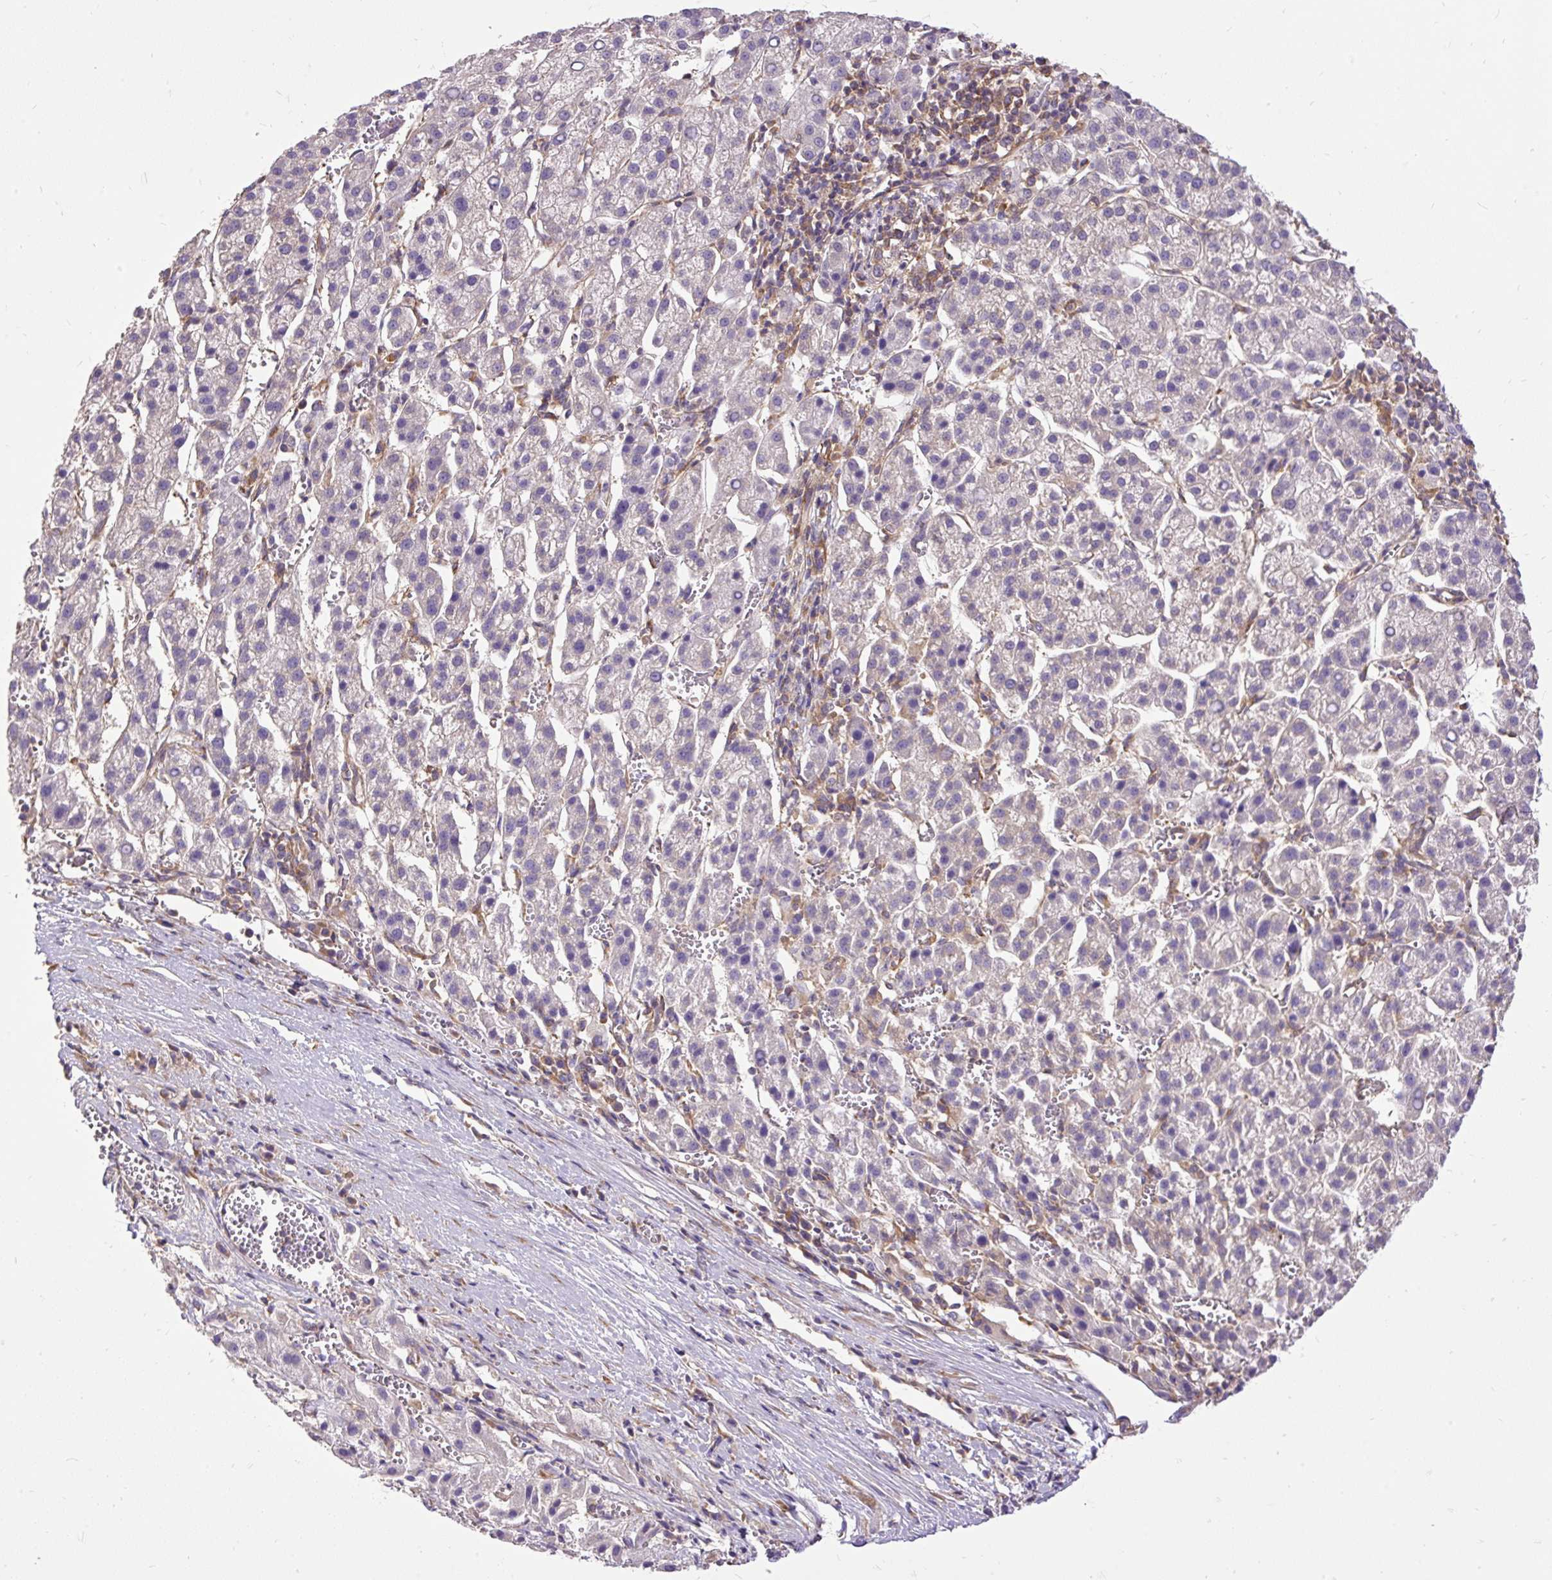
{"staining": {"intensity": "negative", "quantity": "none", "location": "none"}, "tissue": "liver cancer", "cell_type": "Tumor cells", "image_type": "cancer", "snomed": [{"axis": "morphology", "description": "Carcinoma, Hepatocellular, NOS"}, {"axis": "topography", "description": "Liver"}], "caption": "The IHC micrograph has no significant staining in tumor cells of liver cancer (hepatocellular carcinoma) tissue.", "gene": "TRIM17", "patient": {"sex": "female", "age": 58}}